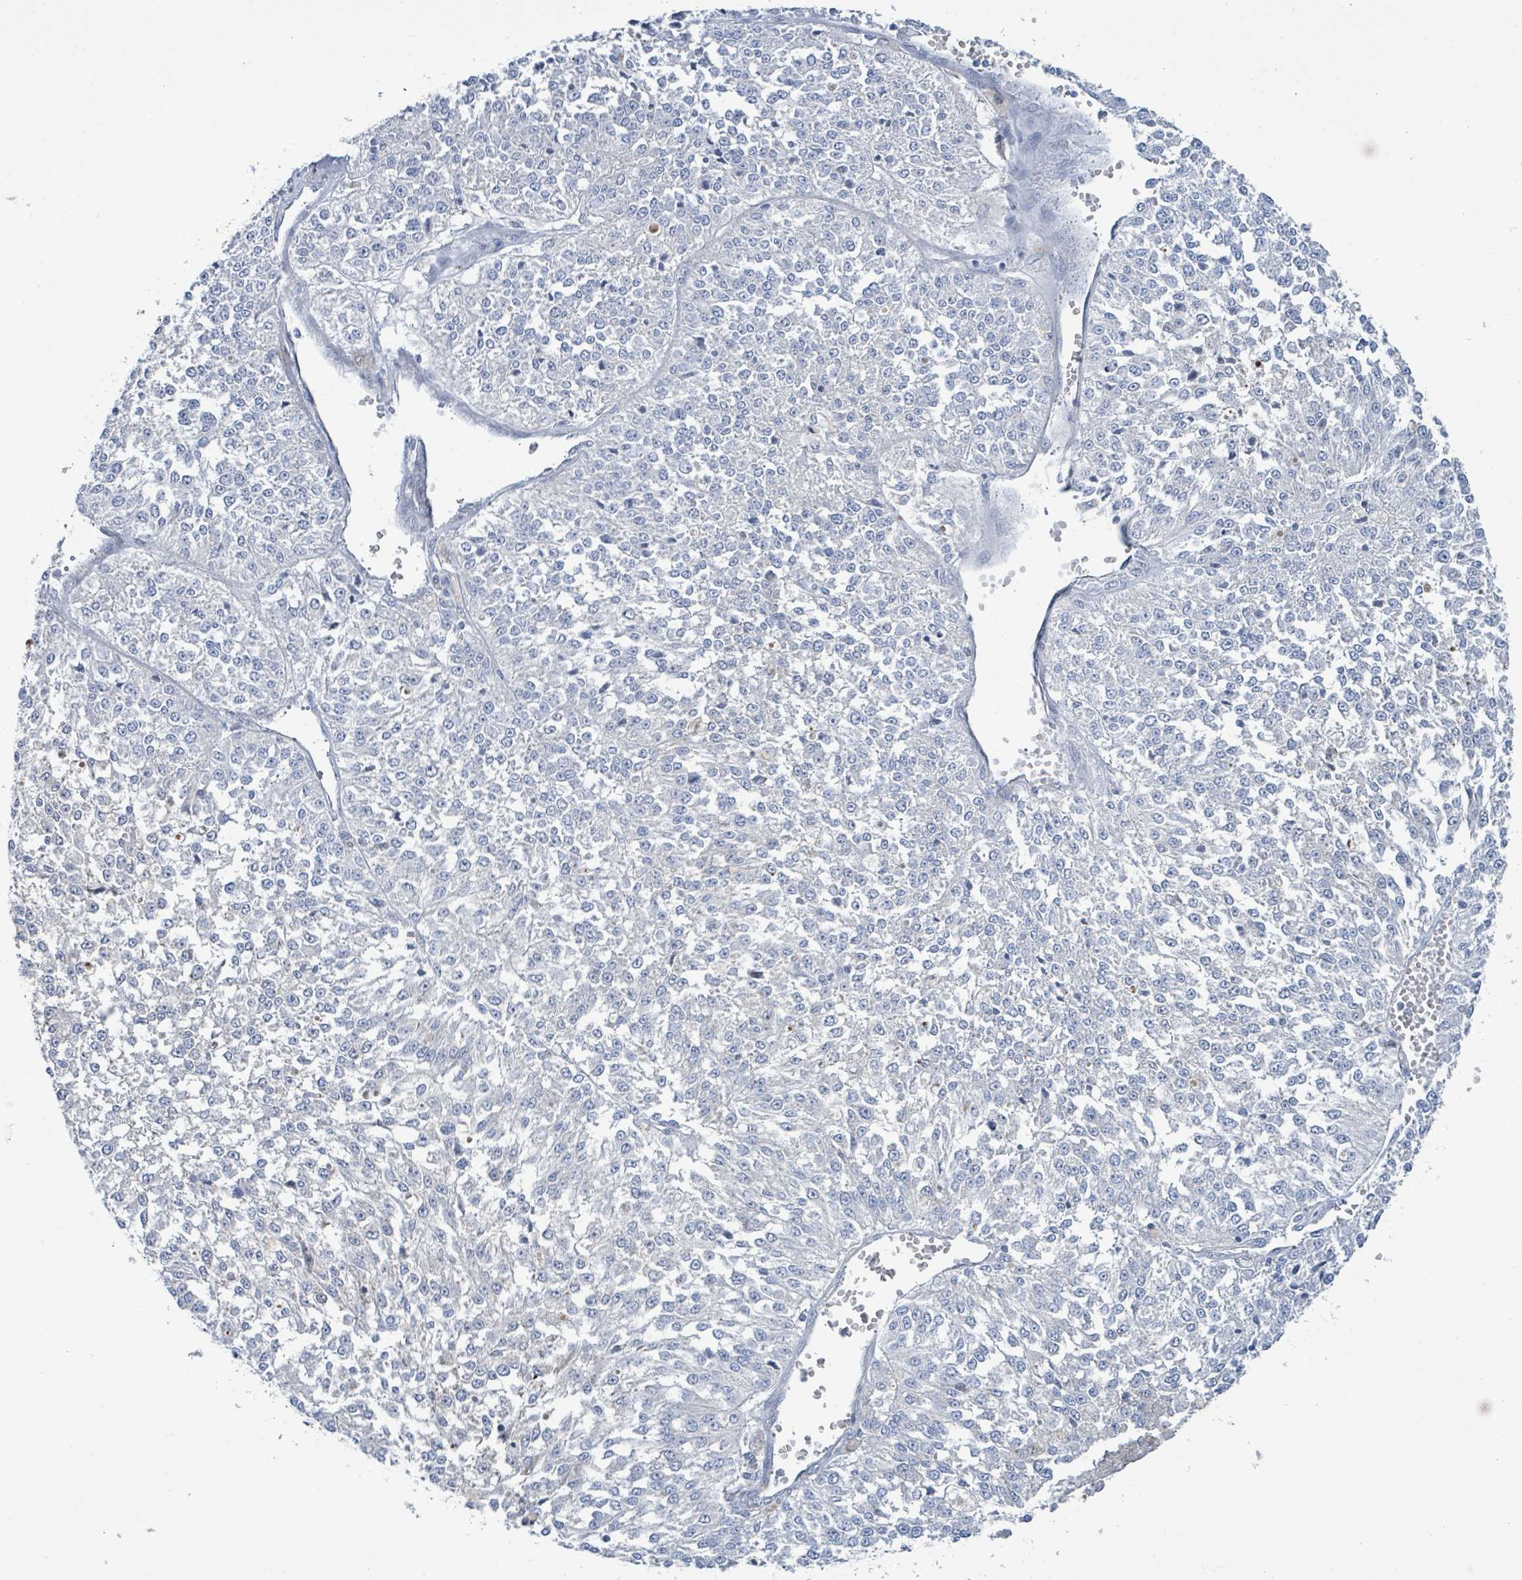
{"staining": {"intensity": "negative", "quantity": "none", "location": "none"}, "tissue": "melanoma", "cell_type": "Tumor cells", "image_type": "cancer", "snomed": [{"axis": "morphology", "description": "Malignant melanoma, NOS"}, {"axis": "topography", "description": "Skin"}], "caption": "An immunohistochemistry (IHC) micrograph of malignant melanoma is shown. There is no staining in tumor cells of malignant melanoma. The staining was performed using DAB to visualize the protein expression in brown, while the nuclei were stained in blue with hematoxylin (Magnification: 20x).", "gene": "DGKZ", "patient": {"sex": "female", "age": 64}}